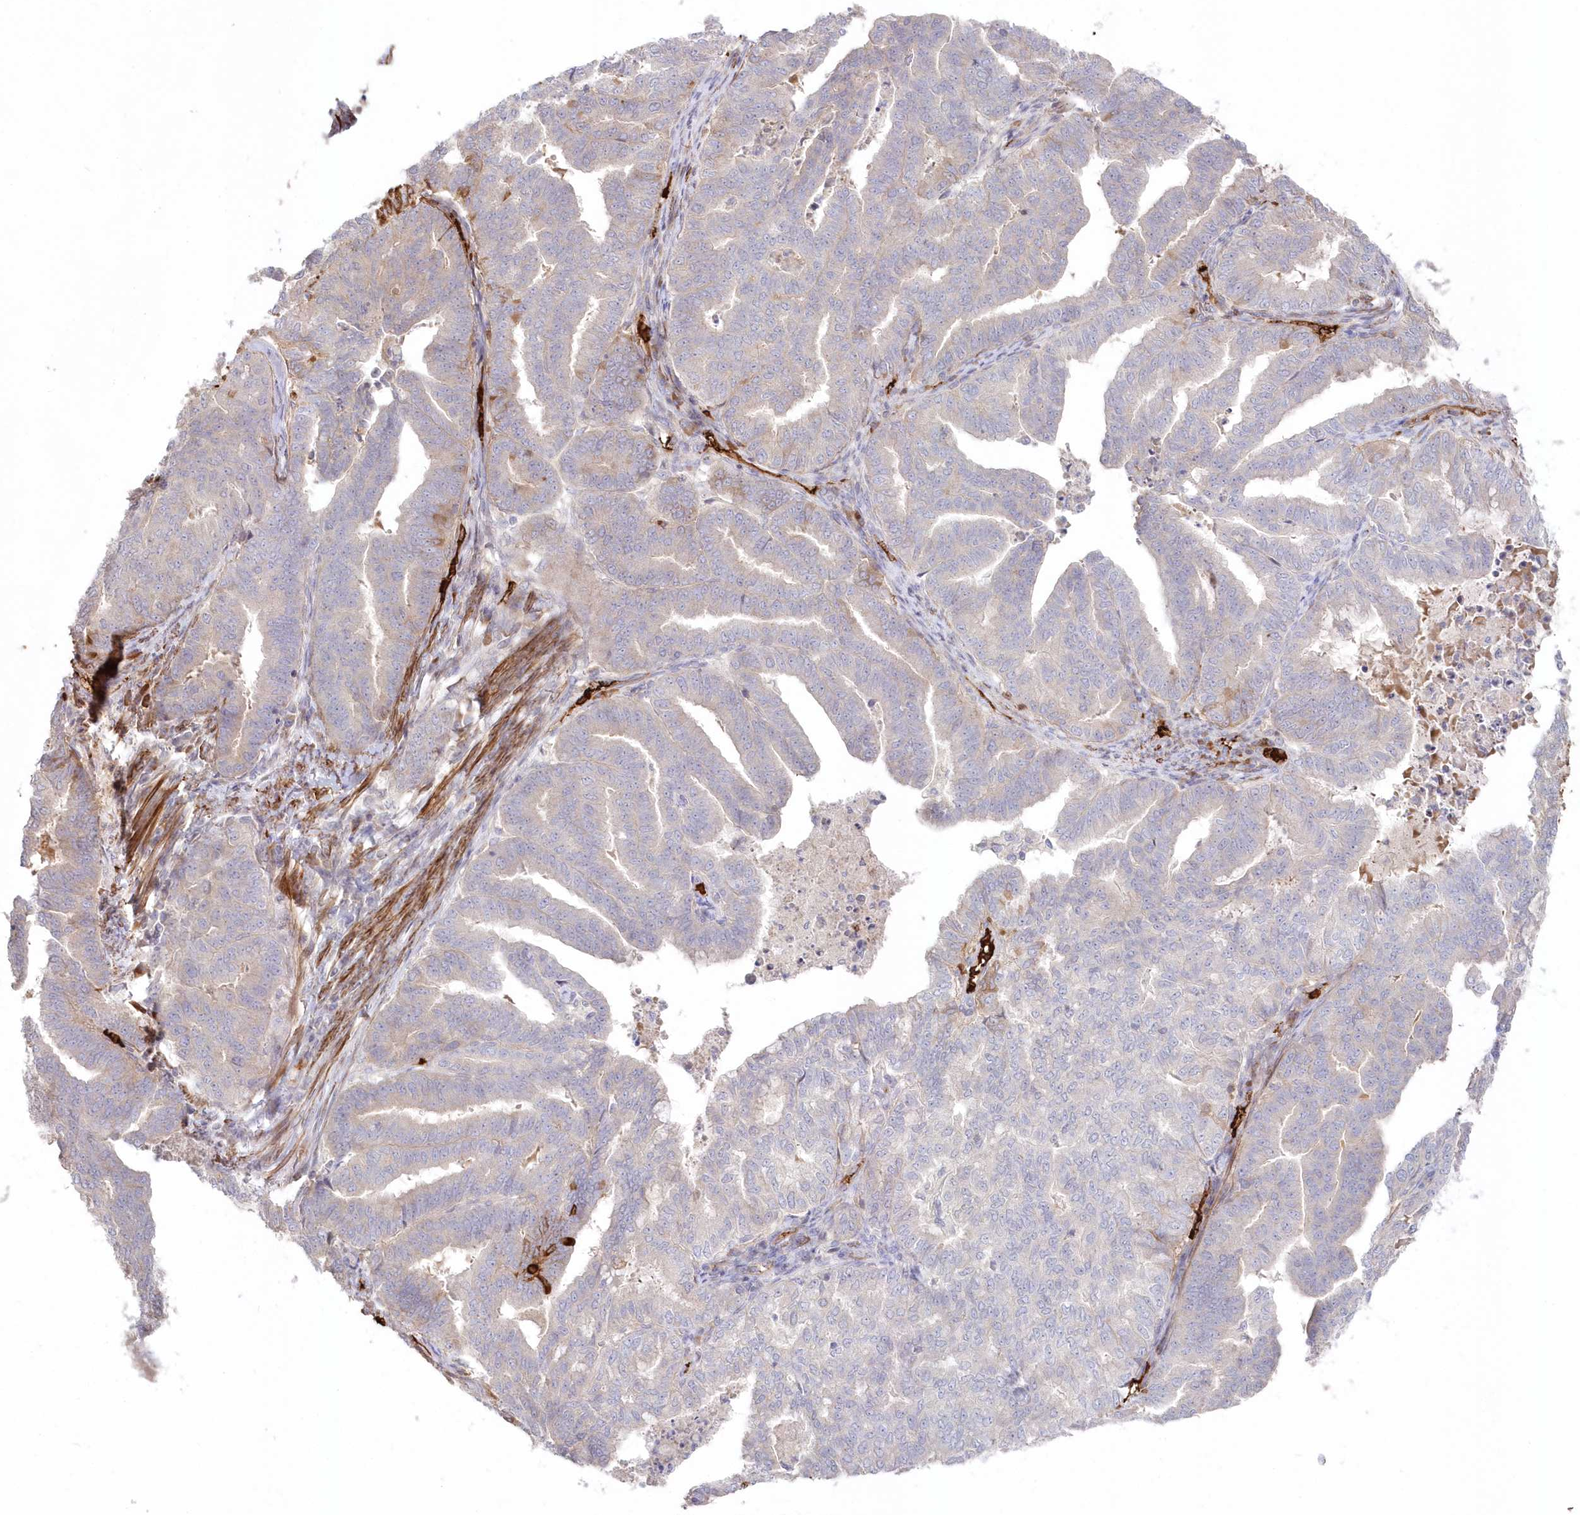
{"staining": {"intensity": "moderate", "quantity": "<25%", "location": "cytoplasmic/membranous"}, "tissue": "endometrial cancer", "cell_type": "Tumor cells", "image_type": "cancer", "snomed": [{"axis": "morphology", "description": "Adenocarcinoma, NOS"}, {"axis": "topography", "description": "Endometrium"}], "caption": "Adenocarcinoma (endometrial) stained with a protein marker reveals moderate staining in tumor cells.", "gene": "SERINC1", "patient": {"sex": "female", "age": 79}}